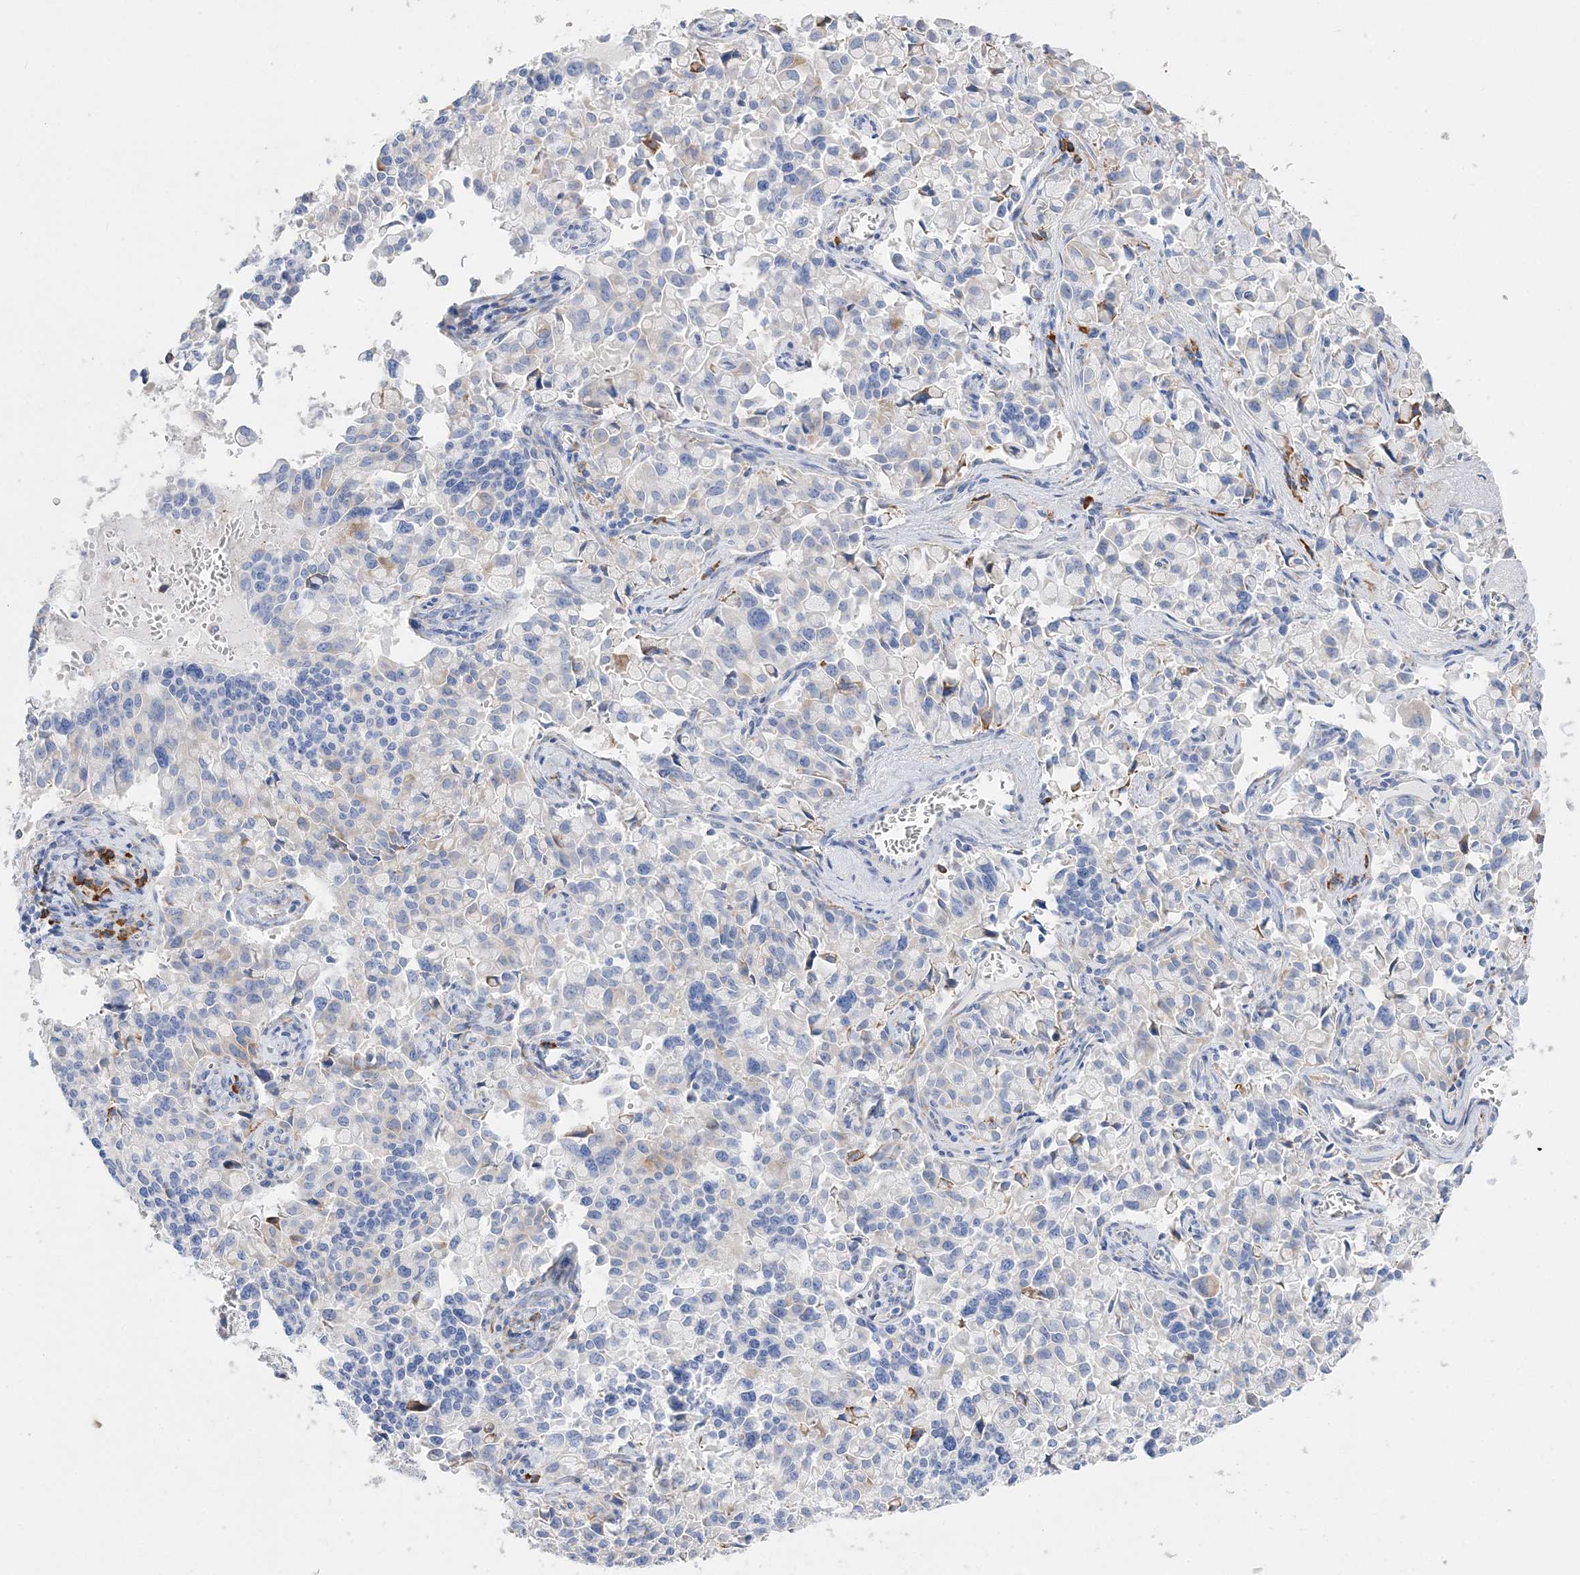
{"staining": {"intensity": "negative", "quantity": "none", "location": "none"}, "tissue": "pancreatic cancer", "cell_type": "Tumor cells", "image_type": "cancer", "snomed": [{"axis": "morphology", "description": "Adenocarcinoma, NOS"}, {"axis": "topography", "description": "Pancreas"}], "caption": "Adenocarcinoma (pancreatic) was stained to show a protein in brown. There is no significant staining in tumor cells.", "gene": "TSPYL6", "patient": {"sex": "male", "age": 65}}